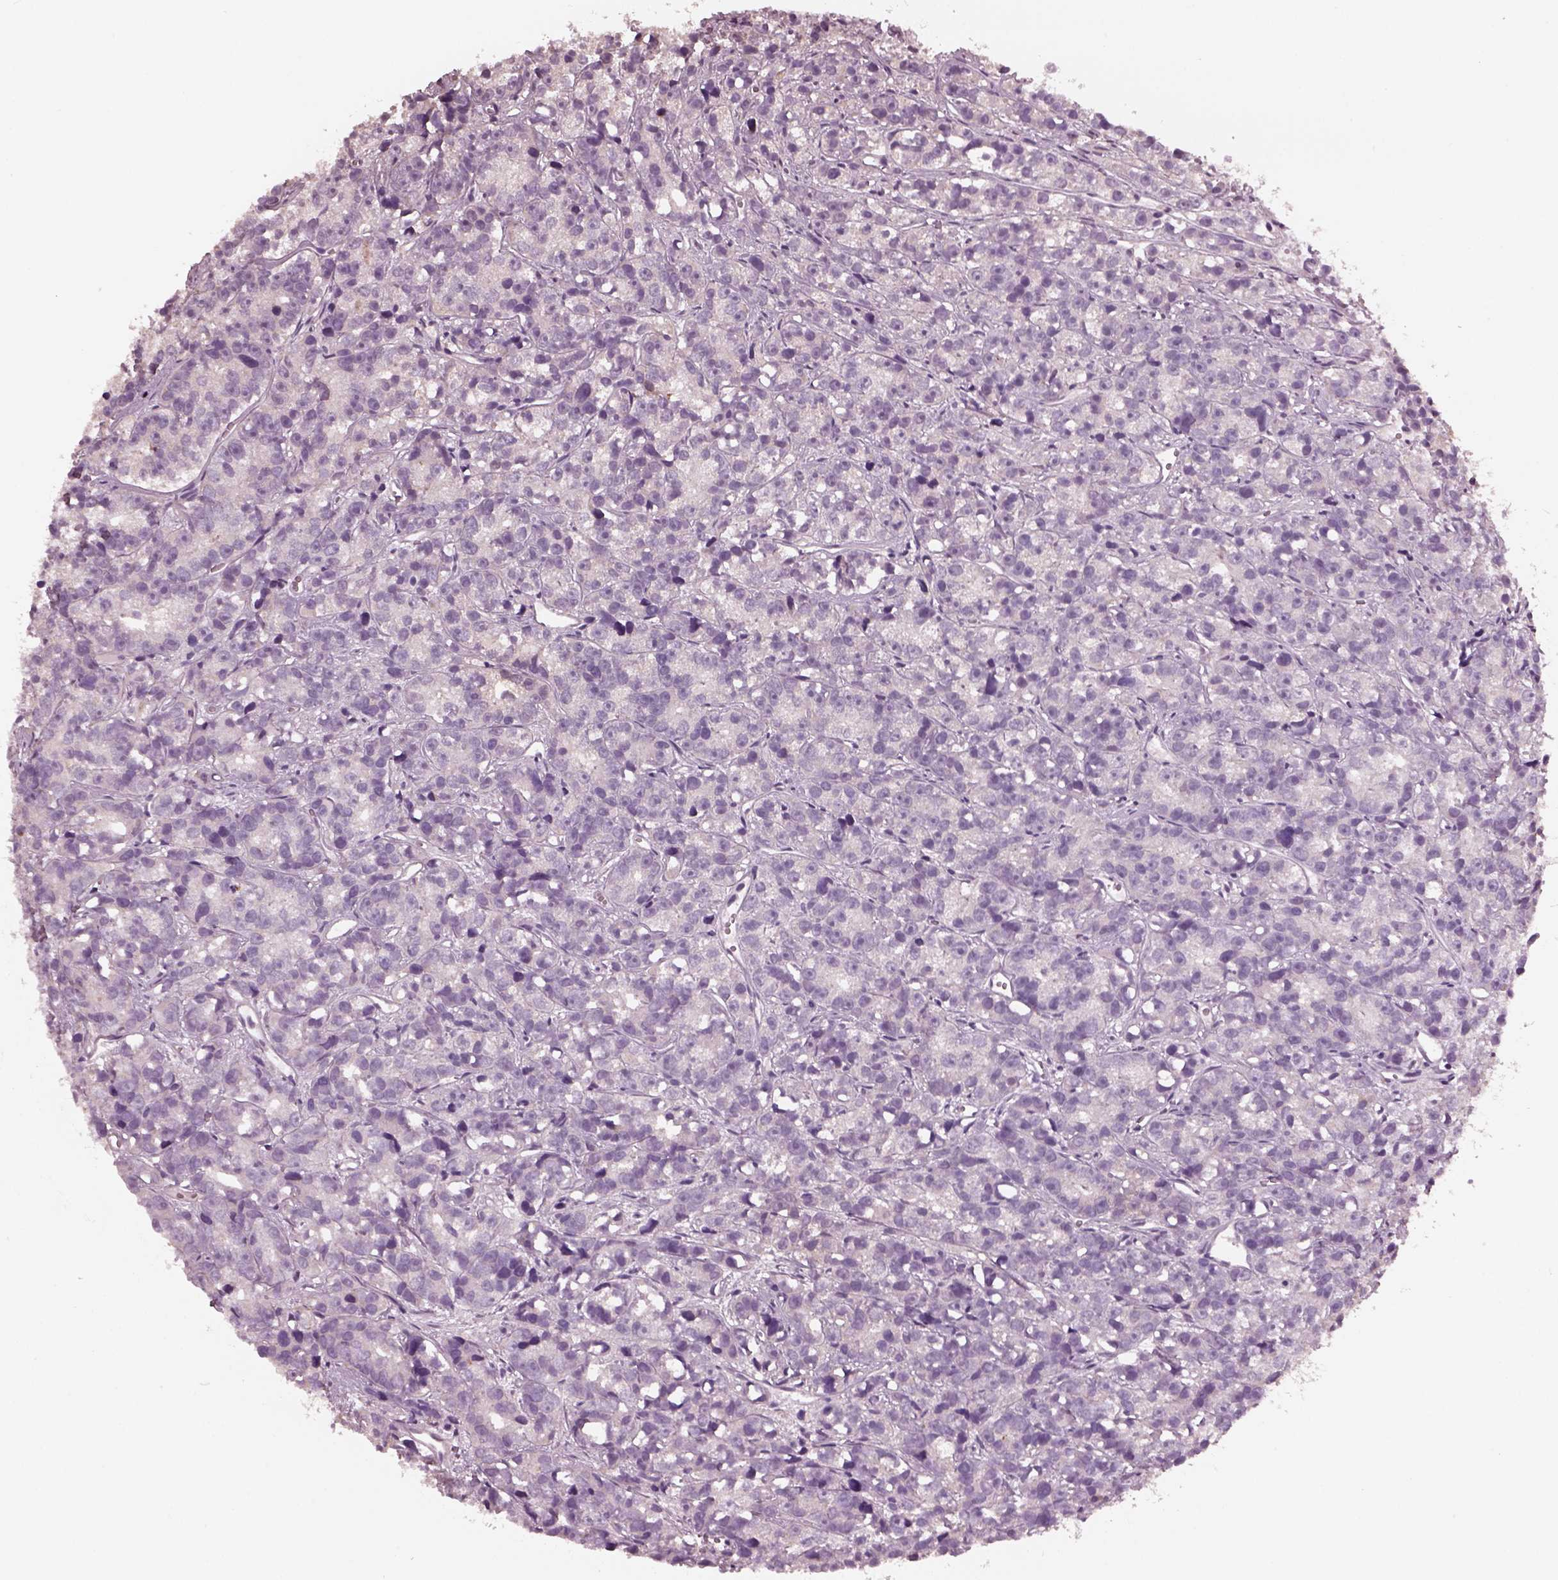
{"staining": {"intensity": "negative", "quantity": "none", "location": "none"}, "tissue": "prostate cancer", "cell_type": "Tumor cells", "image_type": "cancer", "snomed": [{"axis": "morphology", "description": "Adenocarcinoma, High grade"}, {"axis": "topography", "description": "Prostate"}], "caption": "The micrograph exhibits no staining of tumor cells in prostate cancer.", "gene": "SRI", "patient": {"sex": "male", "age": 77}}